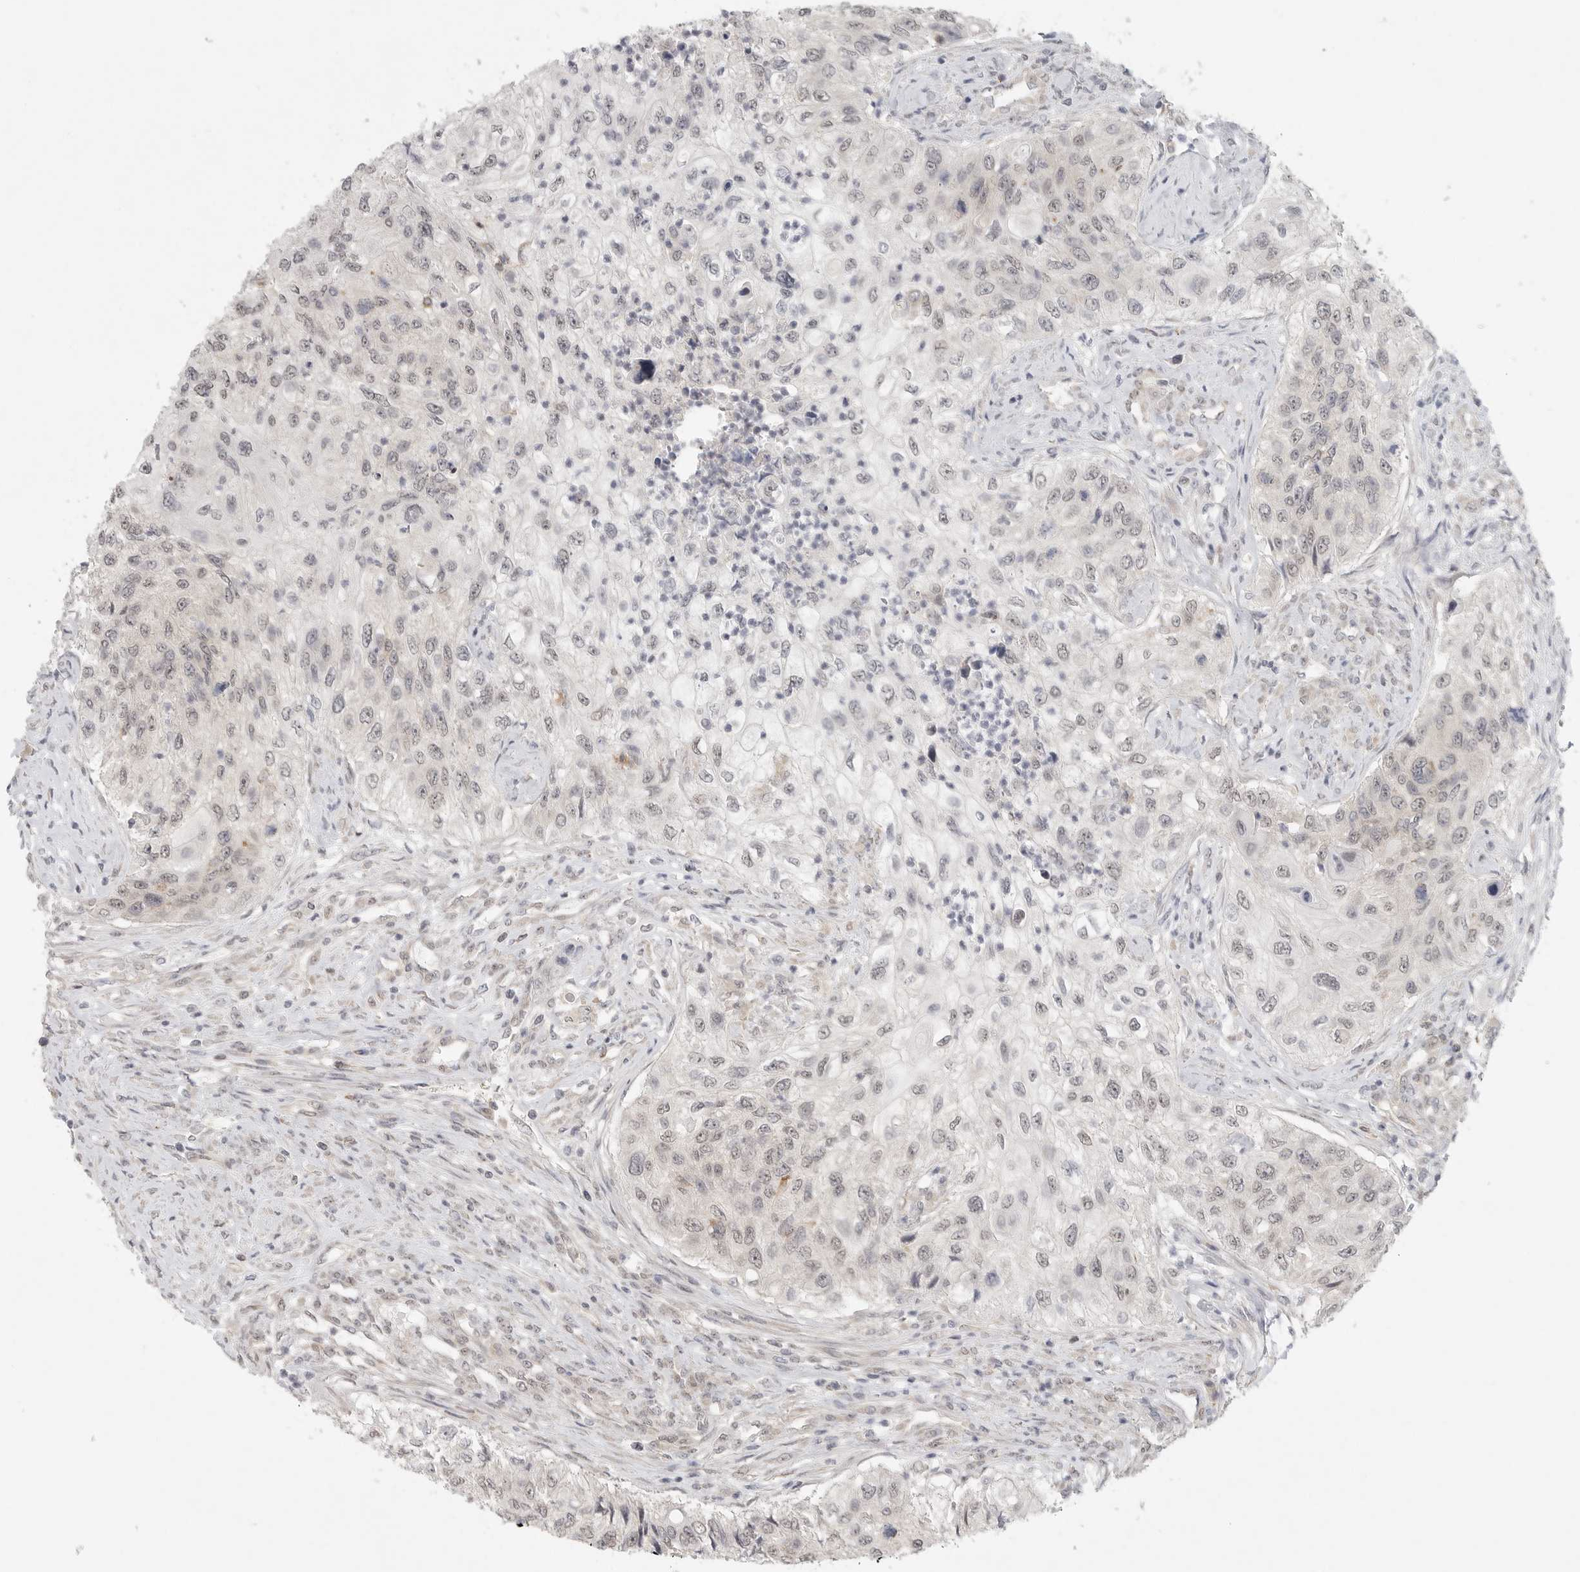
{"staining": {"intensity": "weak", "quantity": "<25%", "location": "nuclear"}, "tissue": "urothelial cancer", "cell_type": "Tumor cells", "image_type": "cancer", "snomed": [{"axis": "morphology", "description": "Urothelial carcinoma, High grade"}, {"axis": "topography", "description": "Urinary bladder"}], "caption": "Tumor cells are negative for brown protein staining in high-grade urothelial carcinoma.", "gene": "HDAC6", "patient": {"sex": "female", "age": 60}}